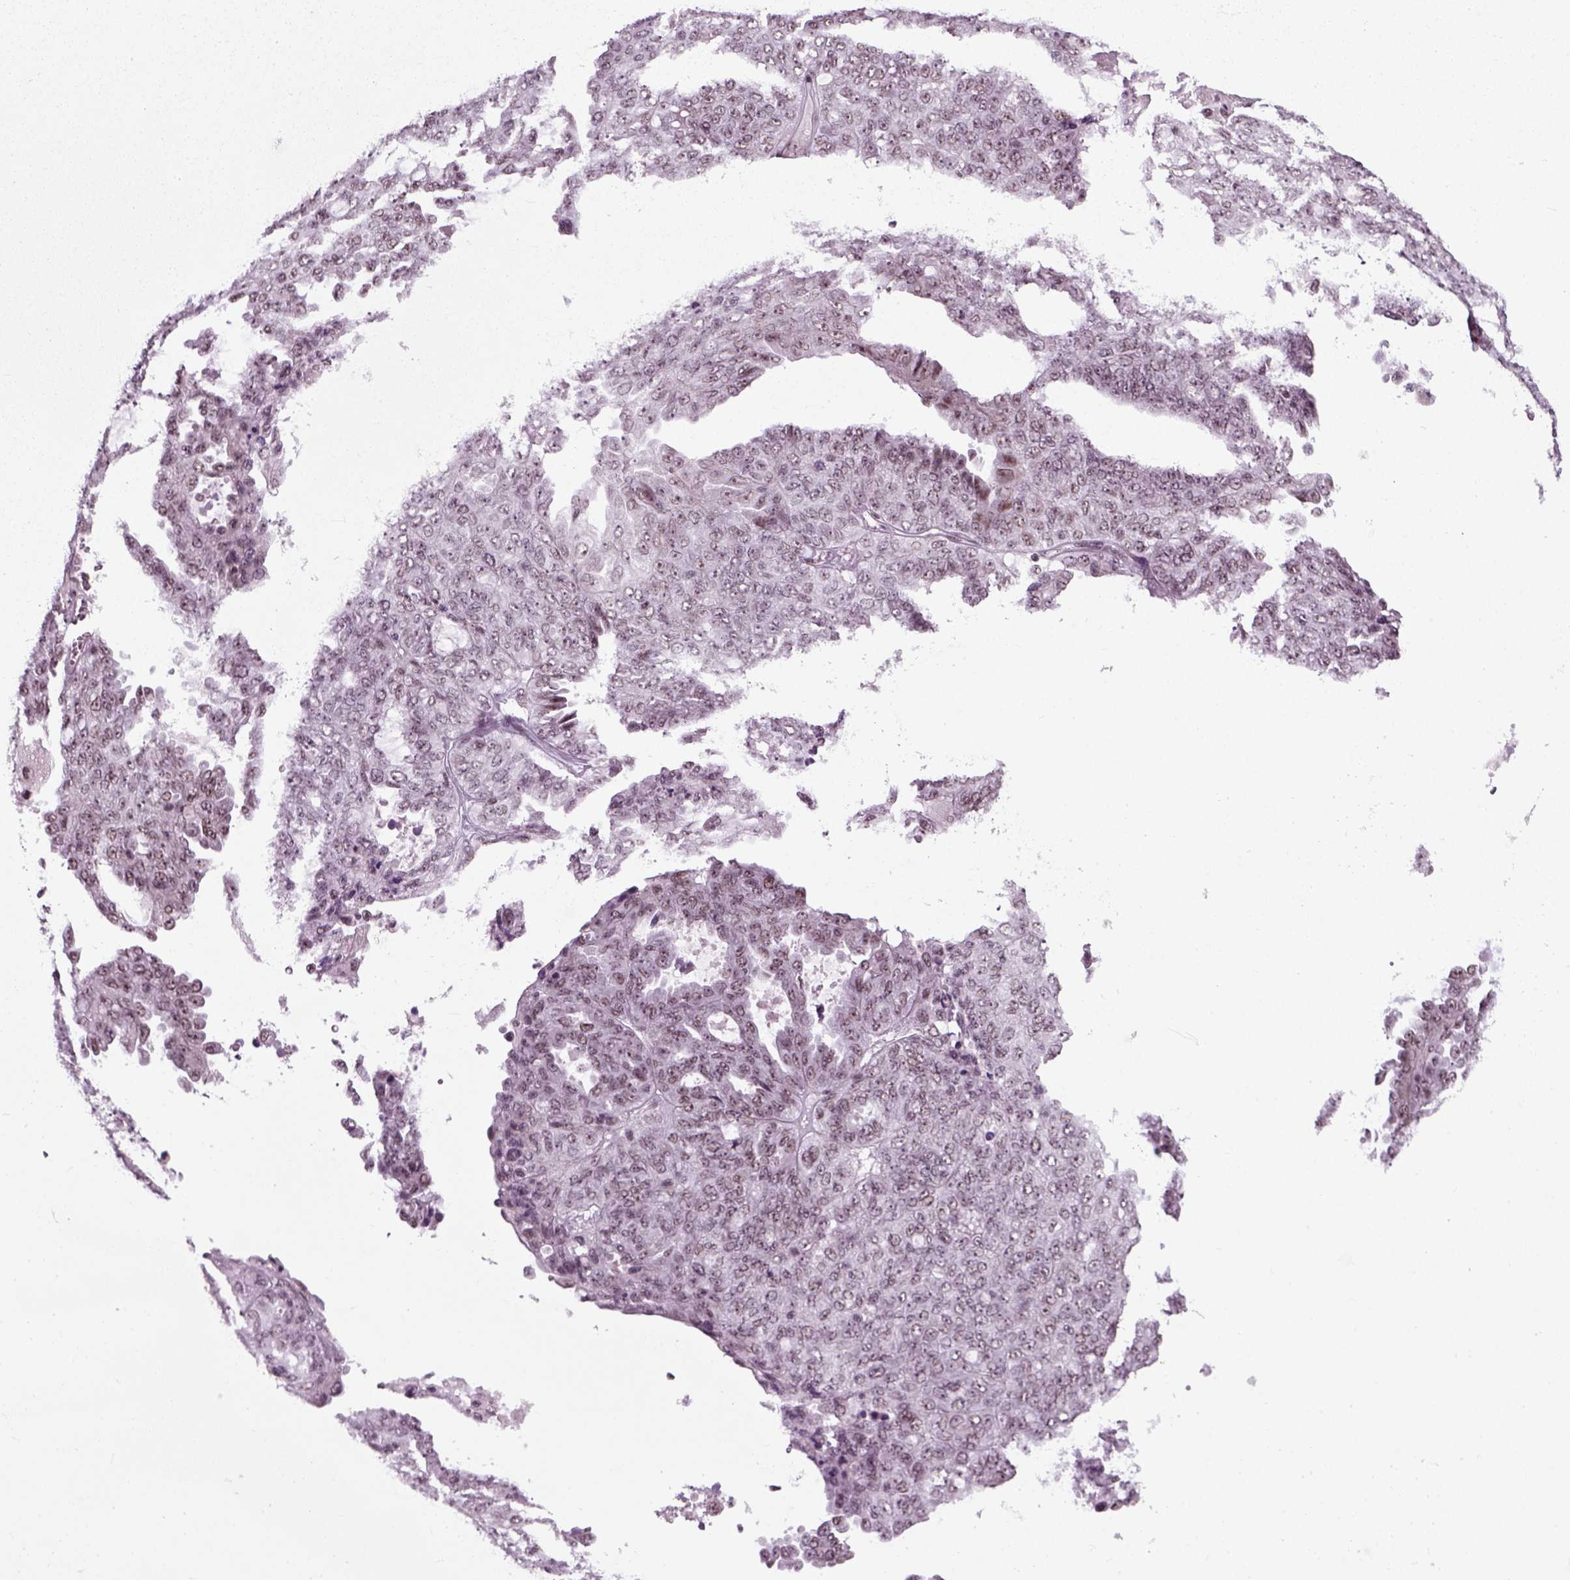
{"staining": {"intensity": "negative", "quantity": "none", "location": "none"}, "tissue": "ovarian cancer", "cell_type": "Tumor cells", "image_type": "cancer", "snomed": [{"axis": "morphology", "description": "Cystadenocarcinoma, serous, NOS"}, {"axis": "topography", "description": "Ovary"}], "caption": "Serous cystadenocarcinoma (ovarian) was stained to show a protein in brown. There is no significant expression in tumor cells. Brightfield microscopy of immunohistochemistry (IHC) stained with DAB (3,3'-diaminobenzidine) (brown) and hematoxylin (blue), captured at high magnification.", "gene": "RCOR3", "patient": {"sex": "female", "age": 71}}